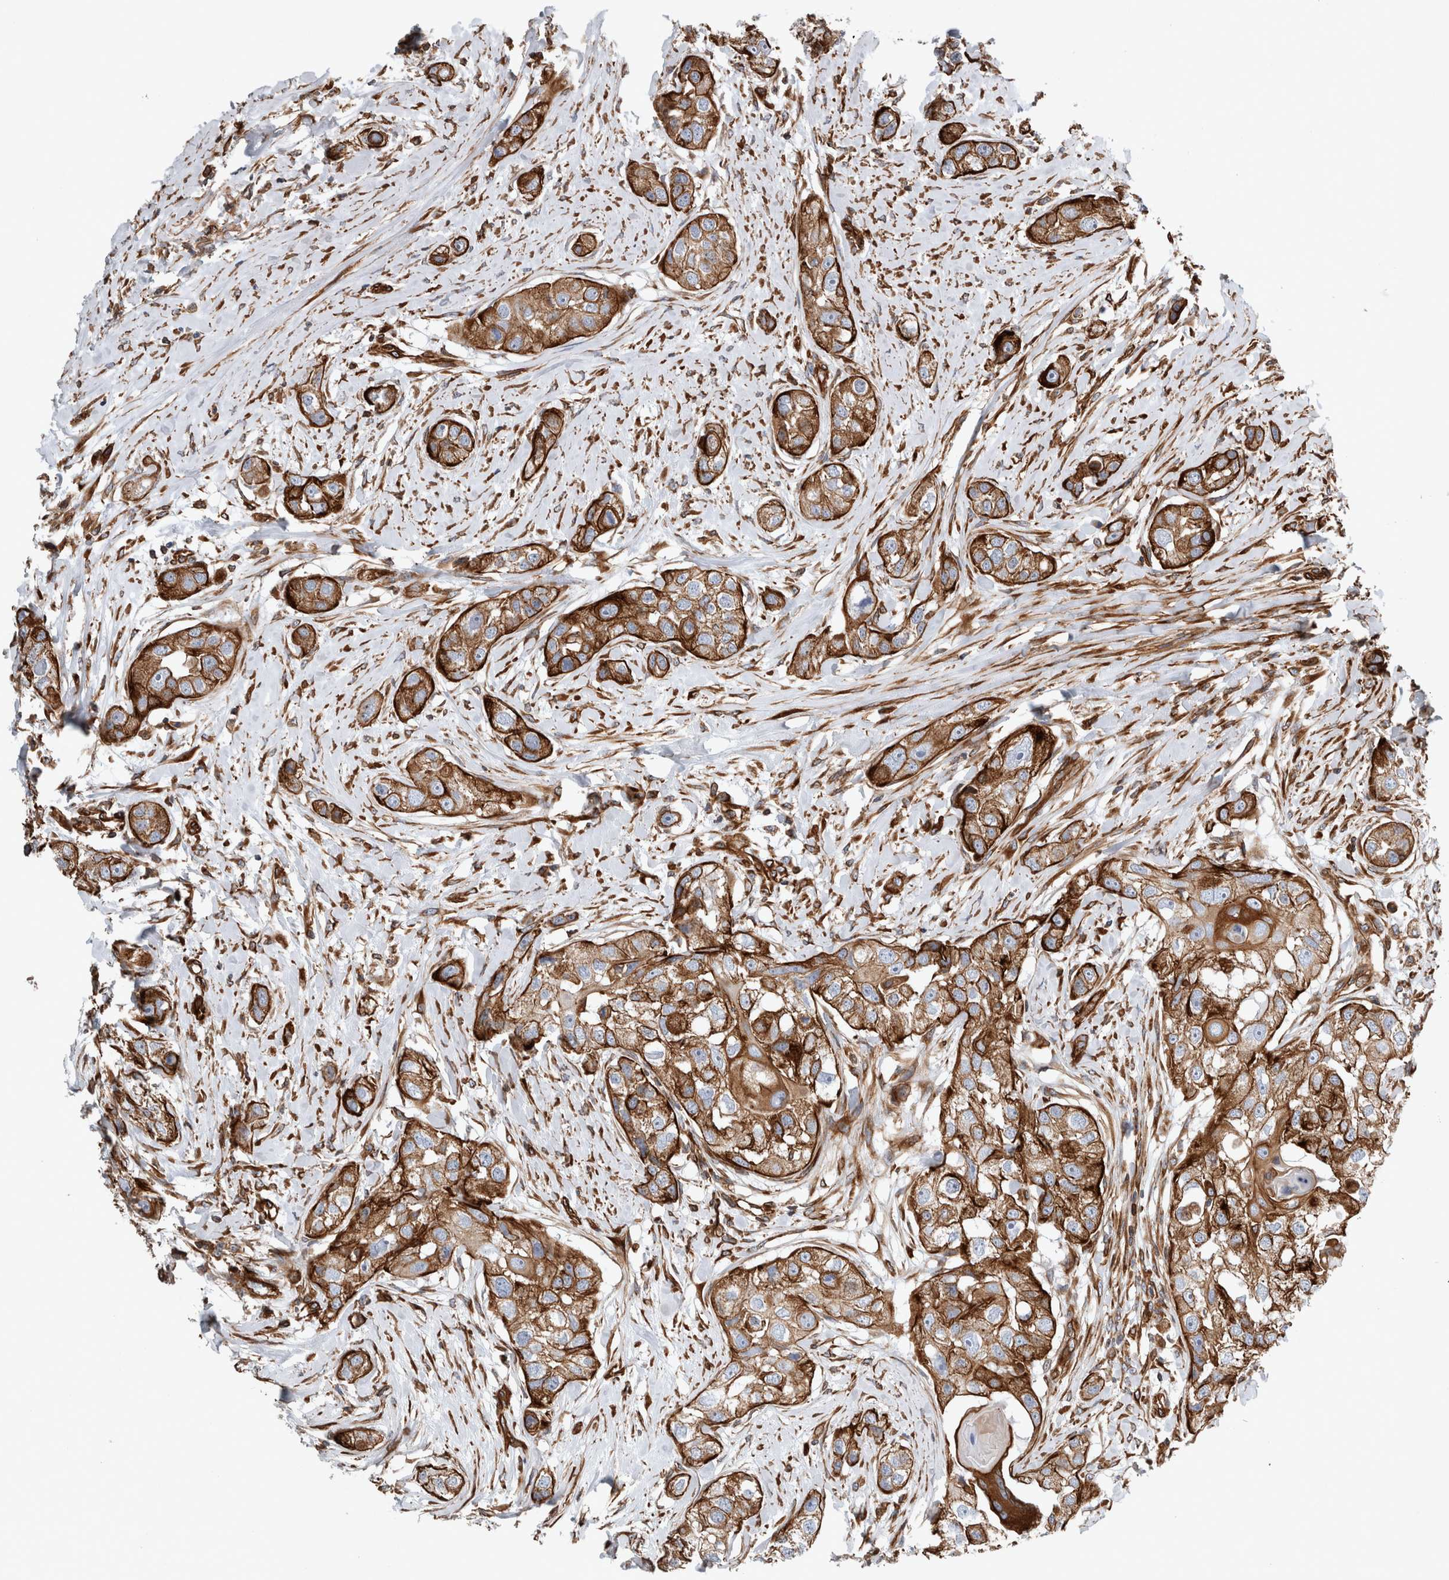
{"staining": {"intensity": "strong", "quantity": ">75%", "location": "cytoplasmic/membranous"}, "tissue": "head and neck cancer", "cell_type": "Tumor cells", "image_type": "cancer", "snomed": [{"axis": "morphology", "description": "Normal tissue, NOS"}, {"axis": "morphology", "description": "Squamous cell carcinoma, NOS"}, {"axis": "topography", "description": "Skeletal muscle"}, {"axis": "topography", "description": "Head-Neck"}], "caption": "Squamous cell carcinoma (head and neck) tissue demonstrates strong cytoplasmic/membranous staining in about >75% of tumor cells Nuclei are stained in blue.", "gene": "PLEC", "patient": {"sex": "male", "age": 51}}